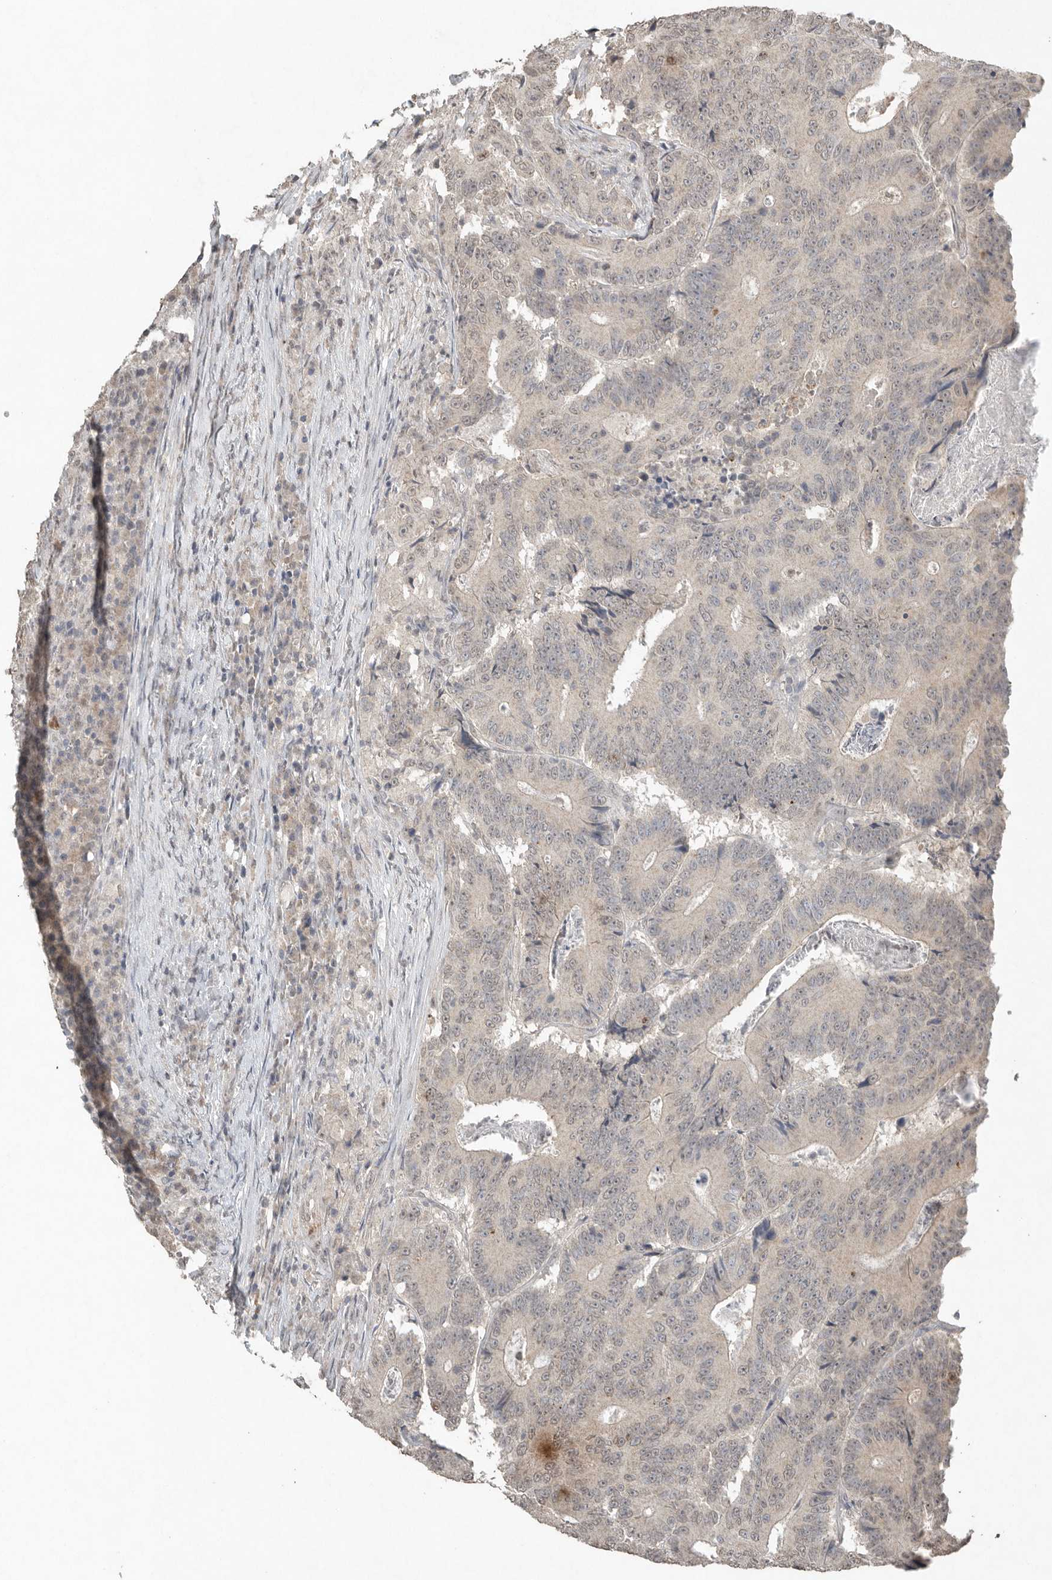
{"staining": {"intensity": "weak", "quantity": "25%-75%", "location": "cytoplasmic/membranous,nuclear"}, "tissue": "colorectal cancer", "cell_type": "Tumor cells", "image_type": "cancer", "snomed": [{"axis": "morphology", "description": "Adenocarcinoma, NOS"}, {"axis": "topography", "description": "Colon"}], "caption": "IHC of human colorectal adenocarcinoma shows low levels of weak cytoplasmic/membranous and nuclear positivity in approximately 25%-75% of tumor cells. (Stains: DAB in brown, nuclei in blue, Microscopy: brightfield microscopy at high magnification).", "gene": "KLK5", "patient": {"sex": "male", "age": 83}}